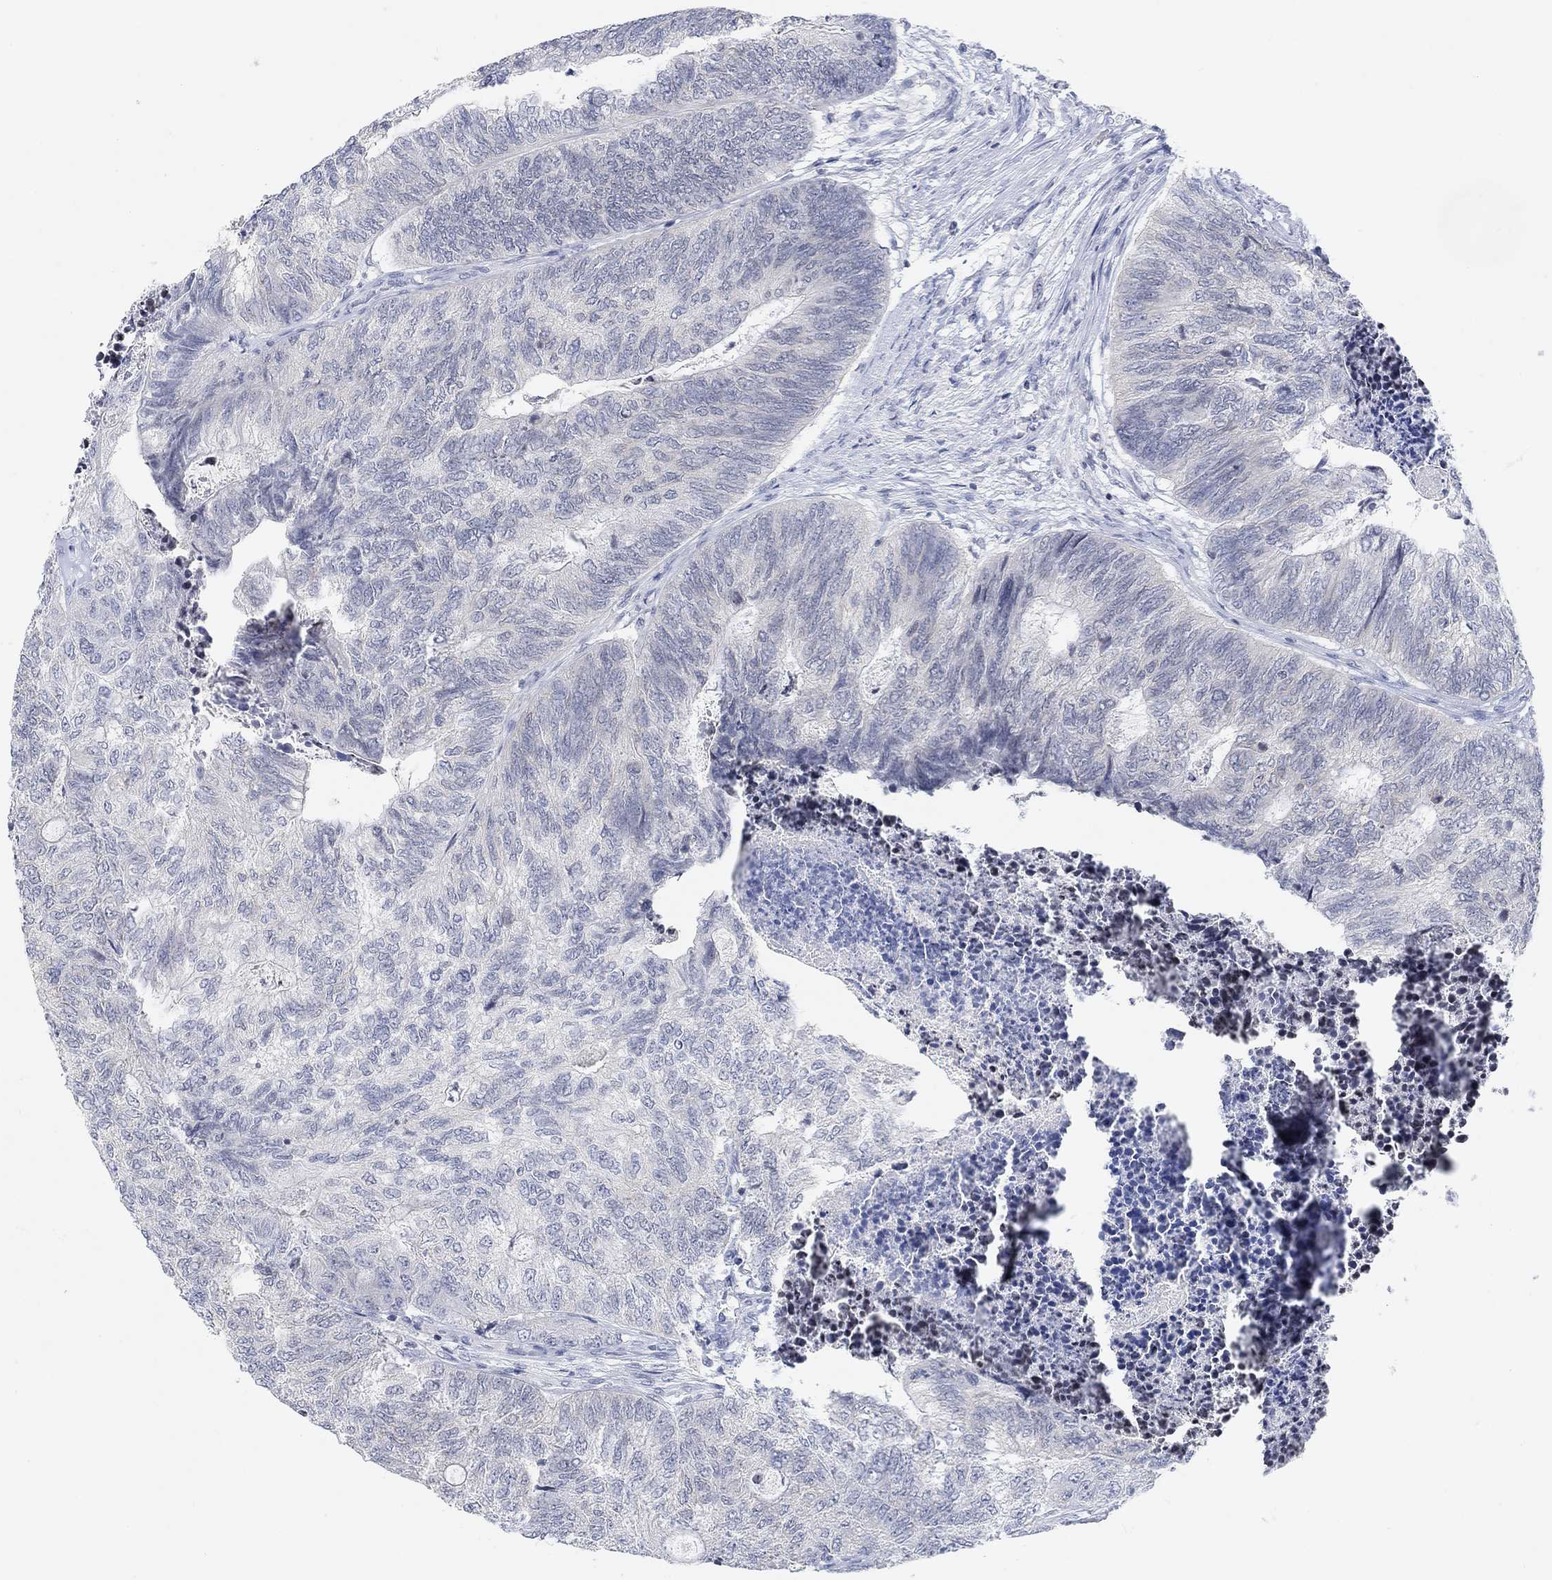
{"staining": {"intensity": "negative", "quantity": "none", "location": "none"}, "tissue": "colorectal cancer", "cell_type": "Tumor cells", "image_type": "cancer", "snomed": [{"axis": "morphology", "description": "Adenocarcinoma, NOS"}, {"axis": "topography", "description": "Colon"}], "caption": "Tumor cells show no significant protein expression in colorectal cancer (adenocarcinoma). (DAB IHC with hematoxylin counter stain).", "gene": "ATP6V1E2", "patient": {"sex": "female", "age": 67}}